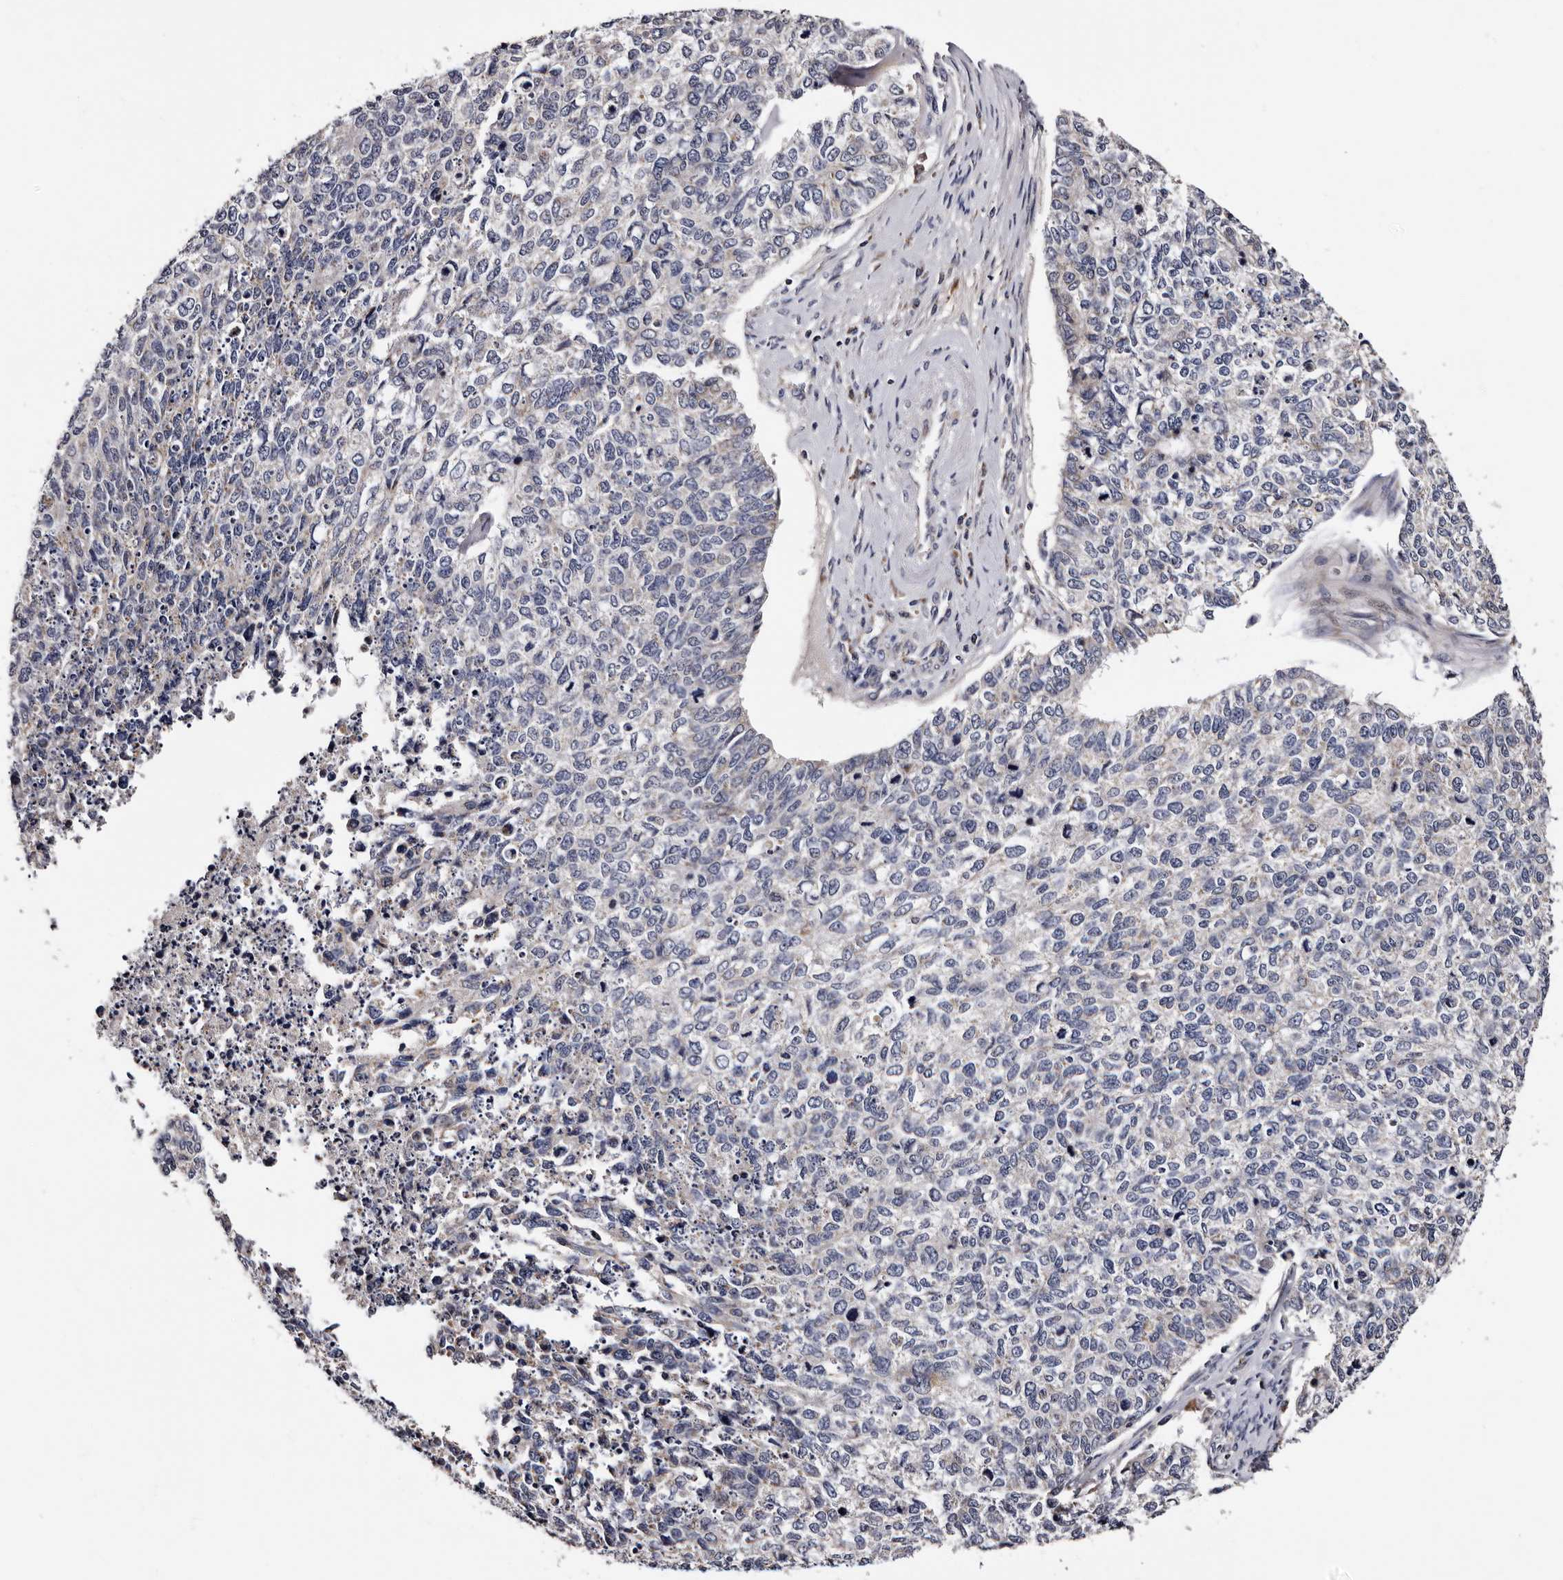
{"staining": {"intensity": "negative", "quantity": "none", "location": "none"}, "tissue": "cervical cancer", "cell_type": "Tumor cells", "image_type": "cancer", "snomed": [{"axis": "morphology", "description": "Squamous cell carcinoma, NOS"}, {"axis": "topography", "description": "Cervix"}], "caption": "This histopathology image is of cervical cancer stained with IHC to label a protein in brown with the nuclei are counter-stained blue. There is no positivity in tumor cells.", "gene": "TAF4B", "patient": {"sex": "female", "age": 63}}